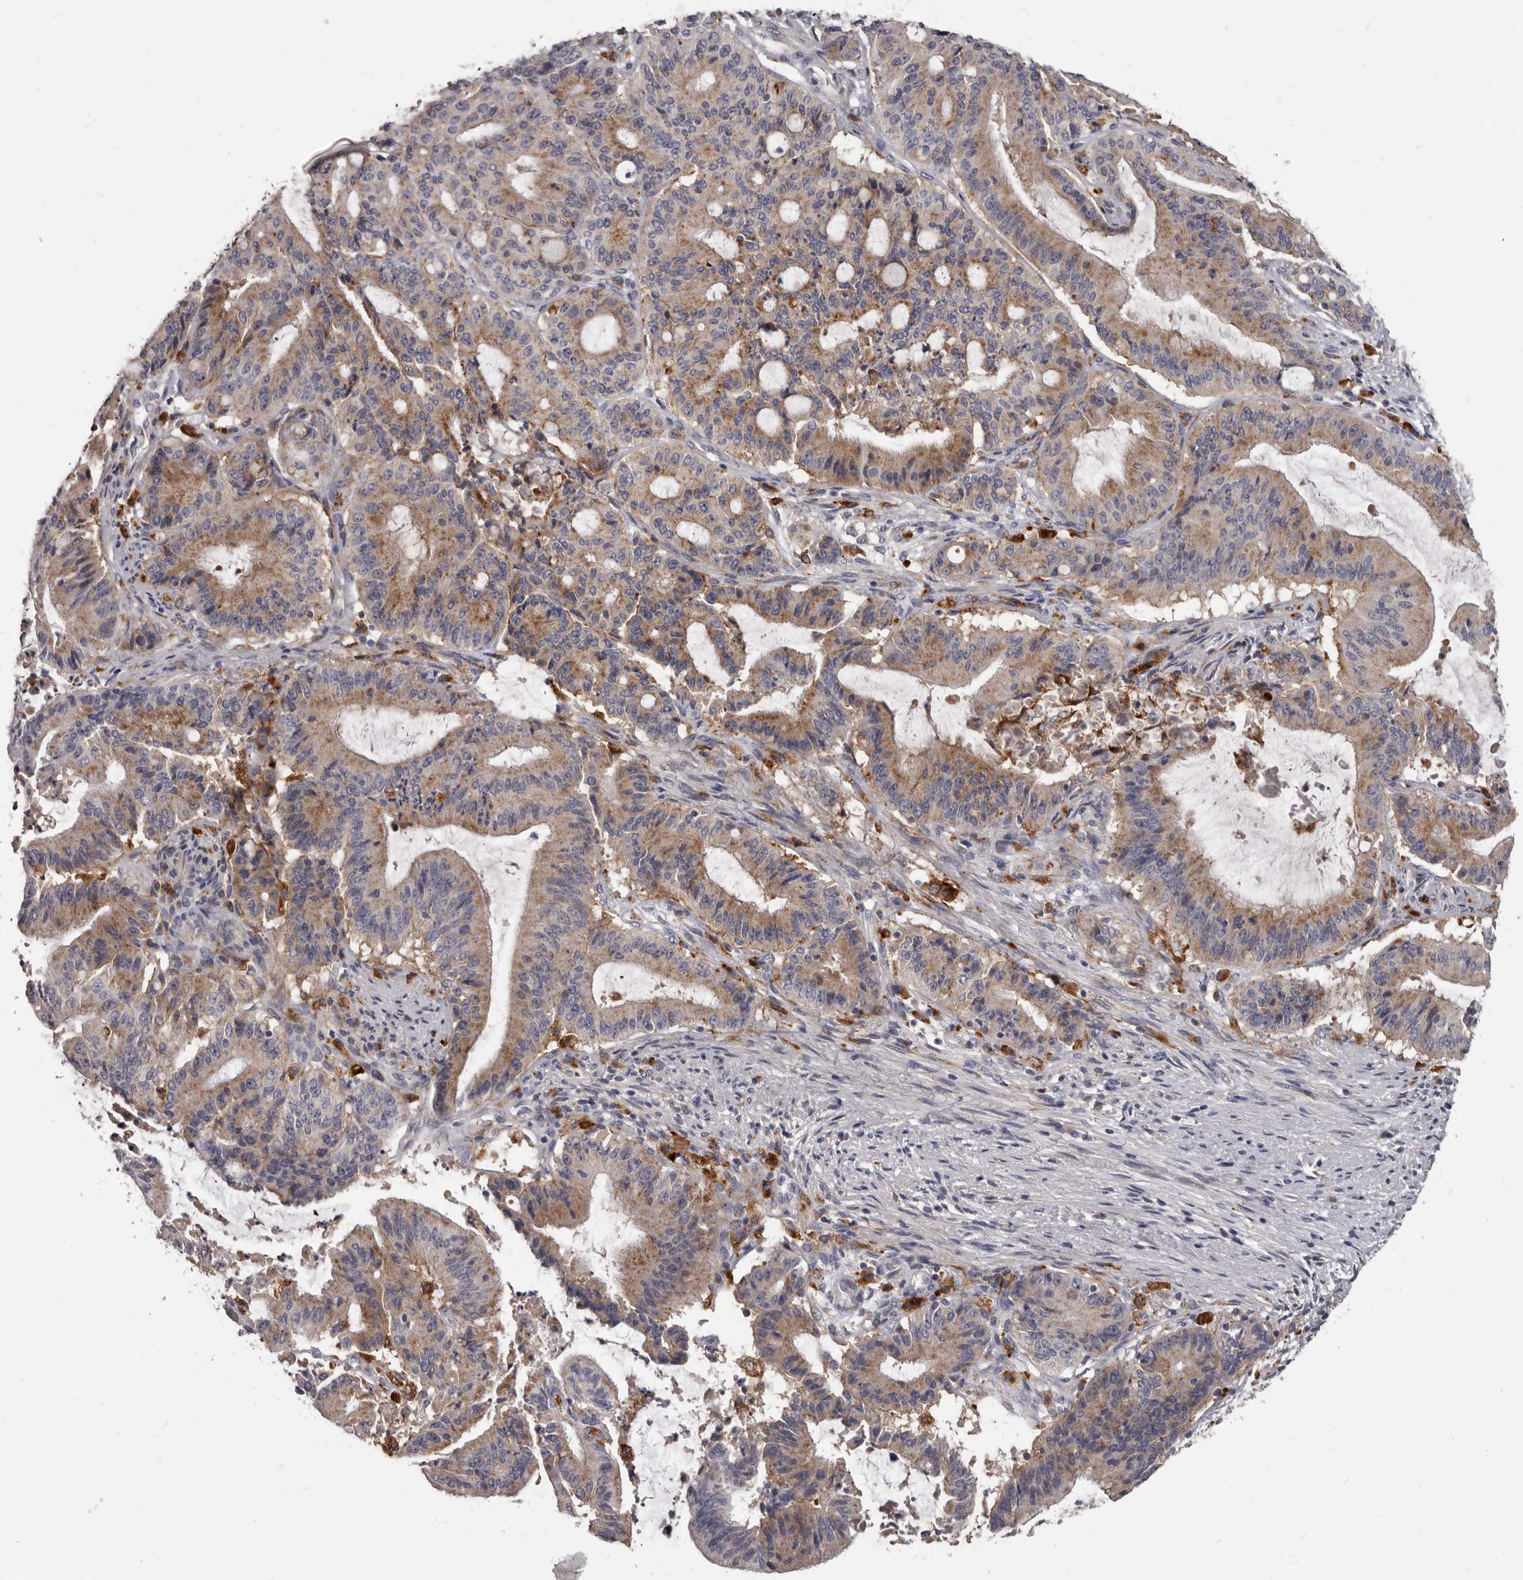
{"staining": {"intensity": "moderate", "quantity": ">75%", "location": "cytoplasmic/membranous"}, "tissue": "liver cancer", "cell_type": "Tumor cells", "image_type": "cancer", "snomed": [{"axis": "morphology", "description": "Normal tissue, NOS"}, {"axis": "morphology", "description": "Cholangiocarcinoma"}, {"axis": "topography", "description": "Liver"}, {"axis": "topography", "description": "Peripheral nerve tissue"}], "caption": "Immunohistochemistry (IHC) histopathology image of neoplastic tissue: liver cancer stained using immunohistochemistry (IHC) reveals medium levels of moderate protein expression localized specifically in the cytoplasmic/membranous of tumor cells, appearing as a cytoplasmic/membranous brown color.", "gene": "PI4K2A", "patient": {"sex": "female", "age": 73}}